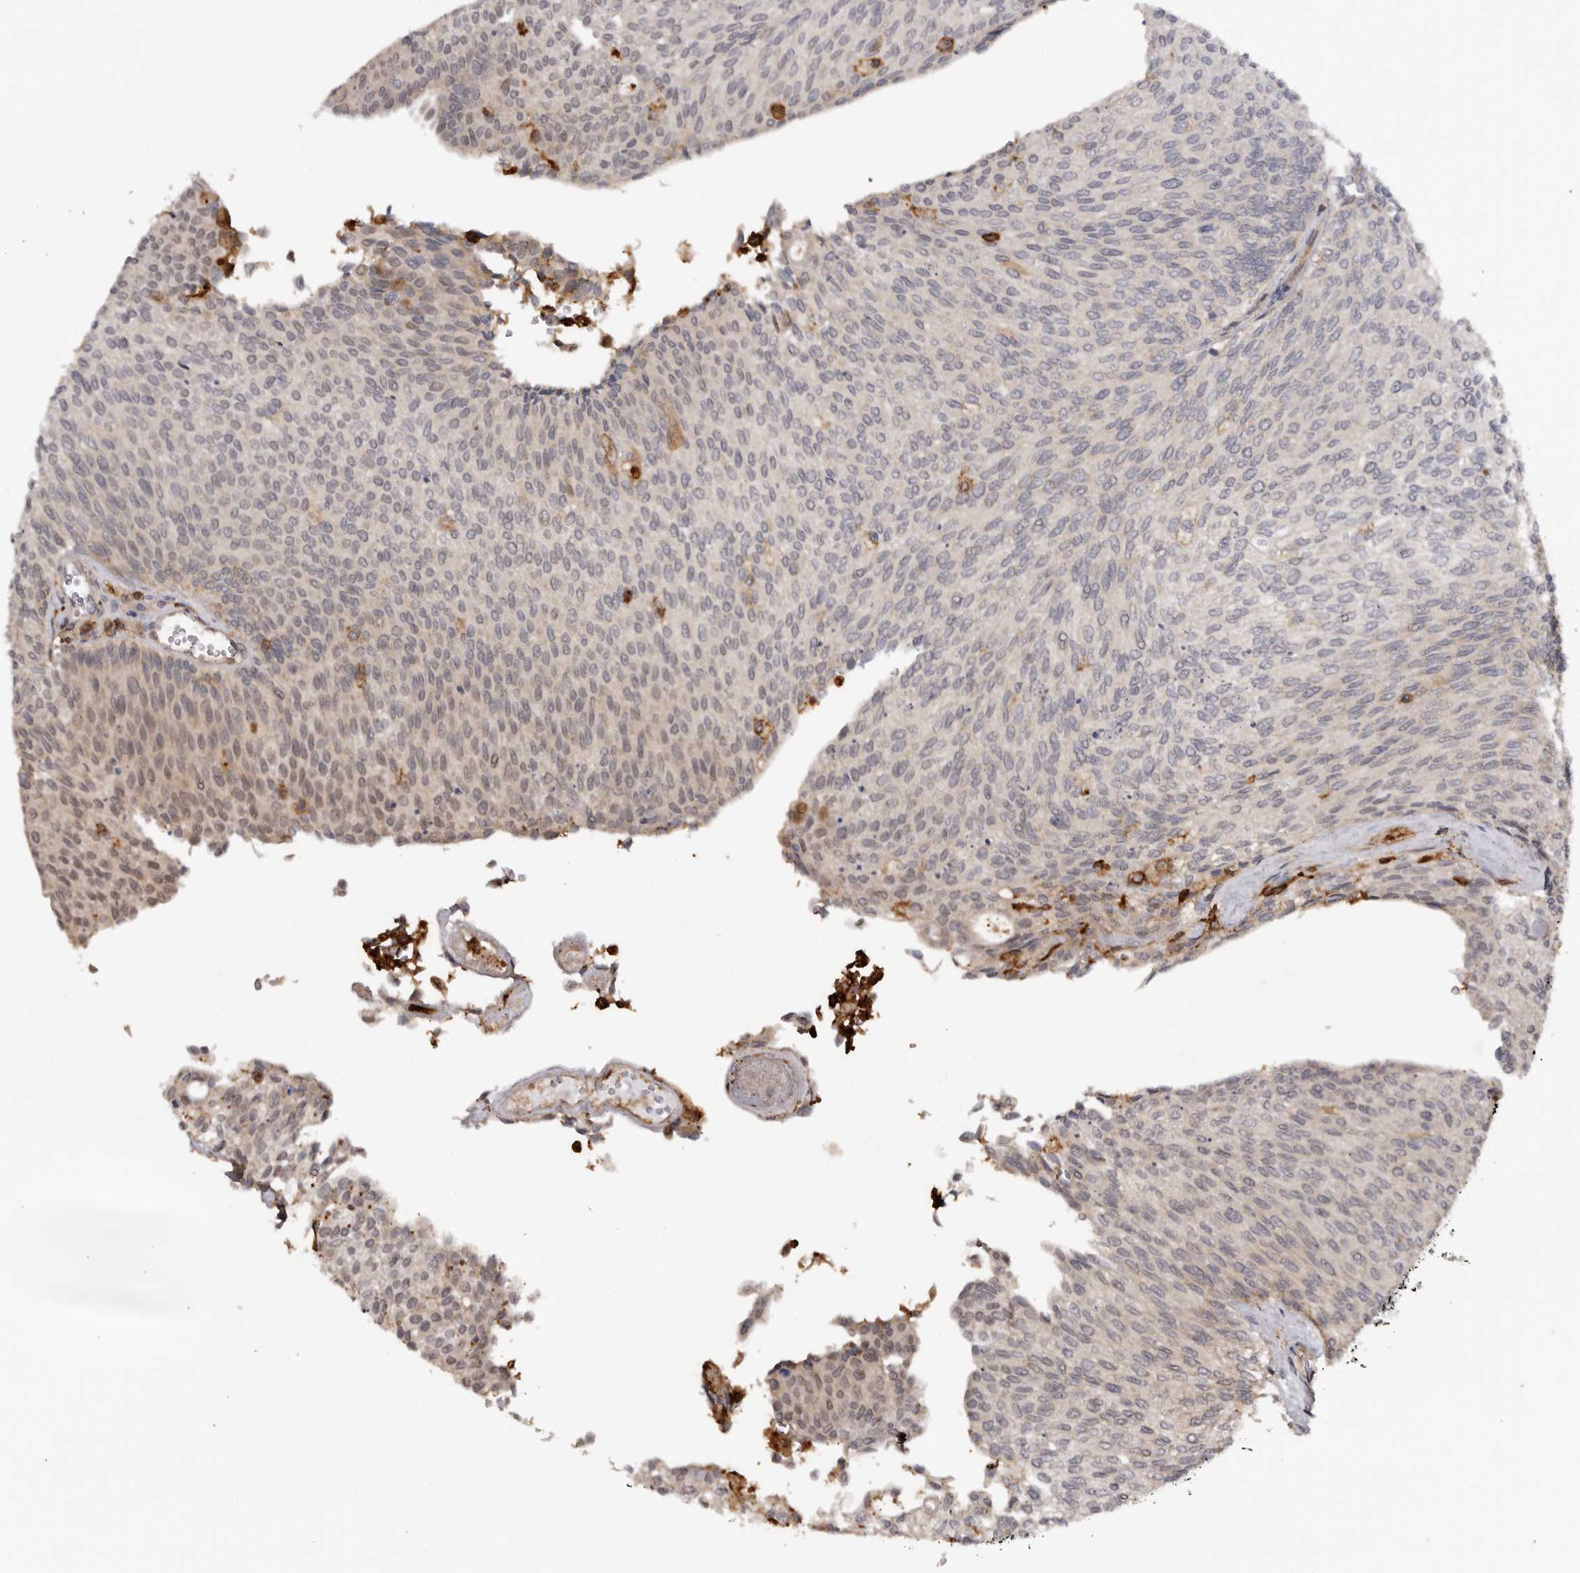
{"staining": {"intensity": "negative", "quantity": "none", "location": "none"}, "tissue": "urothelial cancer", "cell_type": "Tumor cells", "image_type": "cancer", "snomed": [{"axis": "morphology", "description": "Urothelial carcinoma, Low grade"}, {"axis": "topography", "description": "Urinary bladder"}], "caption": "Urothelial carcinoma (low-grade) stained for a protein using immunohistochemistry displays no positivity tumor cells.", "gene": "PRR12", "patient": {"sex": "female", "age": 79}}